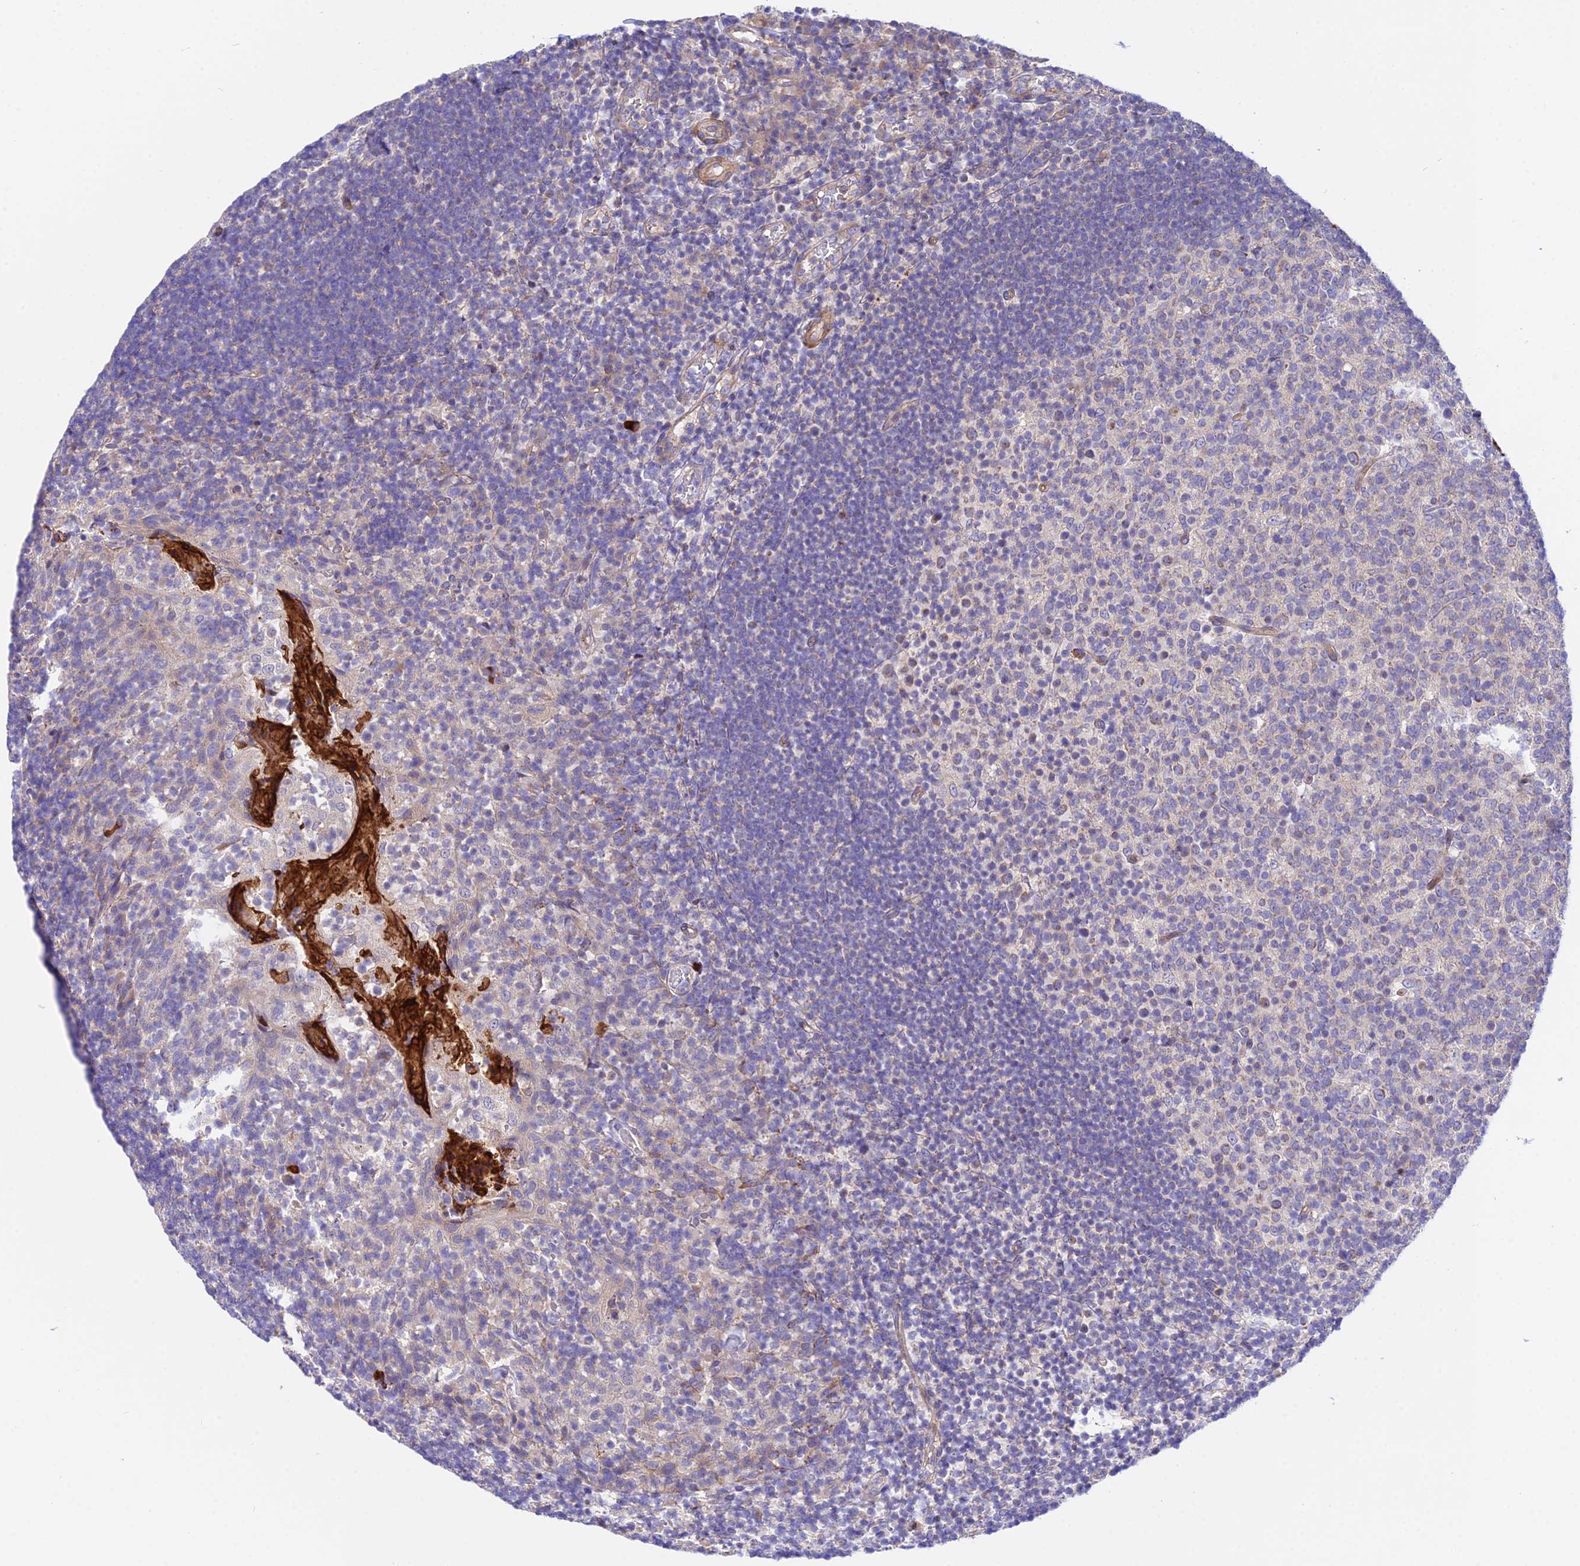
{"staining": {"intensity": "negative", "quantity": "none", "location": "none"}, "tissue": "tonsil", "cell_type": "Germinal center cells", "image_type": "normal", "snomed": [{"axis": "morphology", "description": "Normal tissue, NOS"}, {"axis": "topography", "description": "Tonsil"}], "caption": "IHC micrograph of normal tonsil: human tonsil stained with DAB shows no significant protein expression in germinal center cells. (DAB immunohistochemistry (IHC) with hematoxylin counter stain).", "gene": "TRIM43B", "patient": {"sex": "female", "age": 10}}